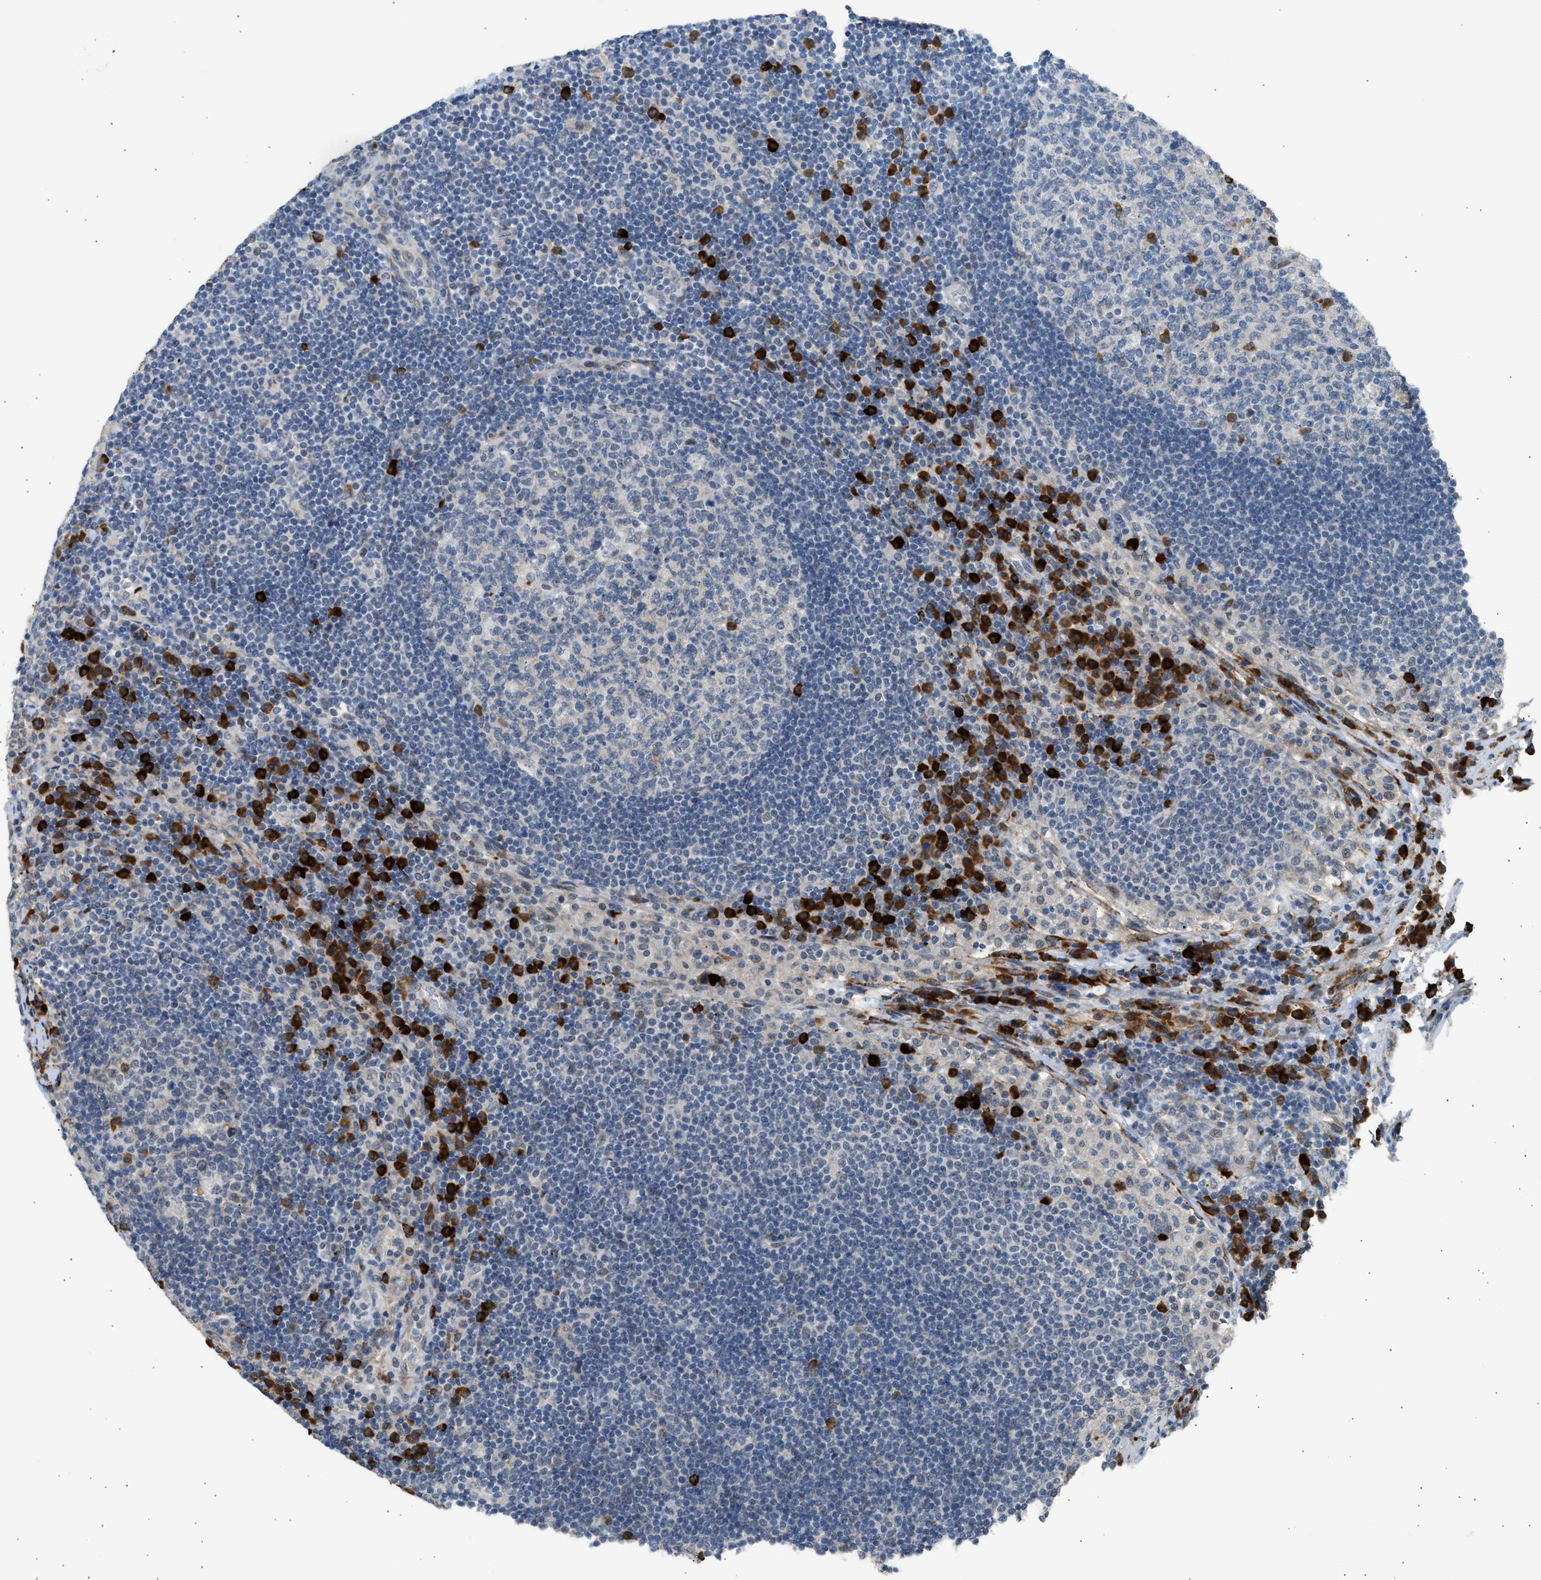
{"staining": {"intensity": "strong", "quantity": "<25%", "location": "cytoplasmic/membranous"}, "tissue": "lymph node", "cell_type": "Germinal center cells", "image_type": "normal", "snomed": [{"axis": "morphology", "description": "Normal tissue, NOS"}, {"axis": "topography", "description": "Lymph node"}], "caption": "Immunohistochemistry (DAB (3,3'-diaminobenzidine)) staining of benign lymph node reveals strong cytoplasmic/membranous protein positivity in about <25% of germinal center cells.", "gene": "KCNC2", "patient": {"sex": "female", "age": 53}}